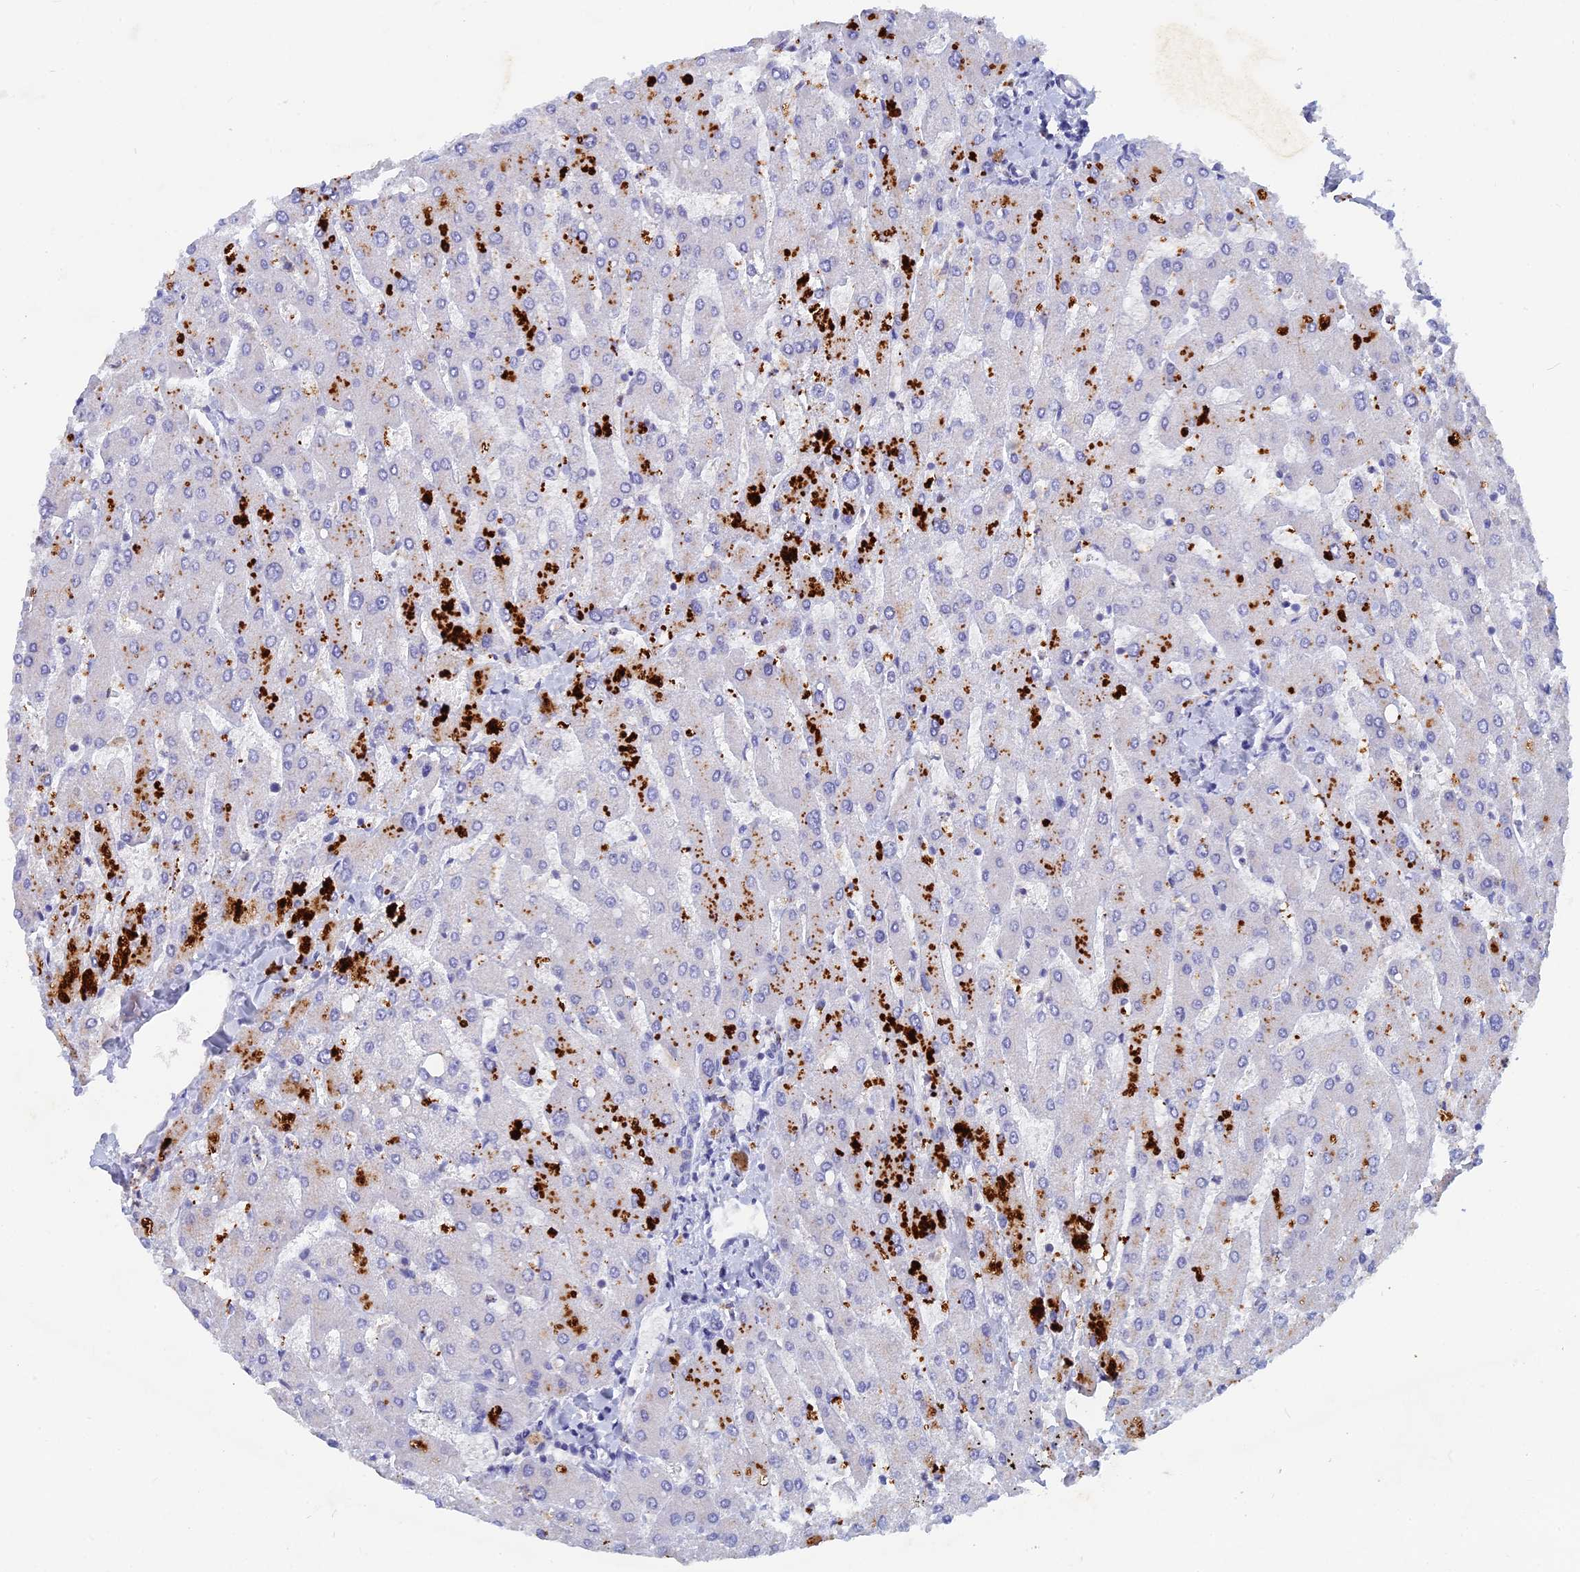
{"staining": {"intensity": "negative", "quantity": "none", "location": "none"}, "tissue": "liver", "cell_type": "Cholangiocytes", "image_type": "normal", "snomed": [{"axis": "morphology", "description": "Normal tissue, NOS"}, {"axis": "topography", "description": "Liver"}], "caption": "Immunohistochemical staining of benign human liver displays no significant staining in cholangiocytes. The staining is performed using DAB brown chromogen with nuclei counter-stained in using hematoxylin.", "gene": "ACP7", "patient": {"sex": "male", "age": 55}}